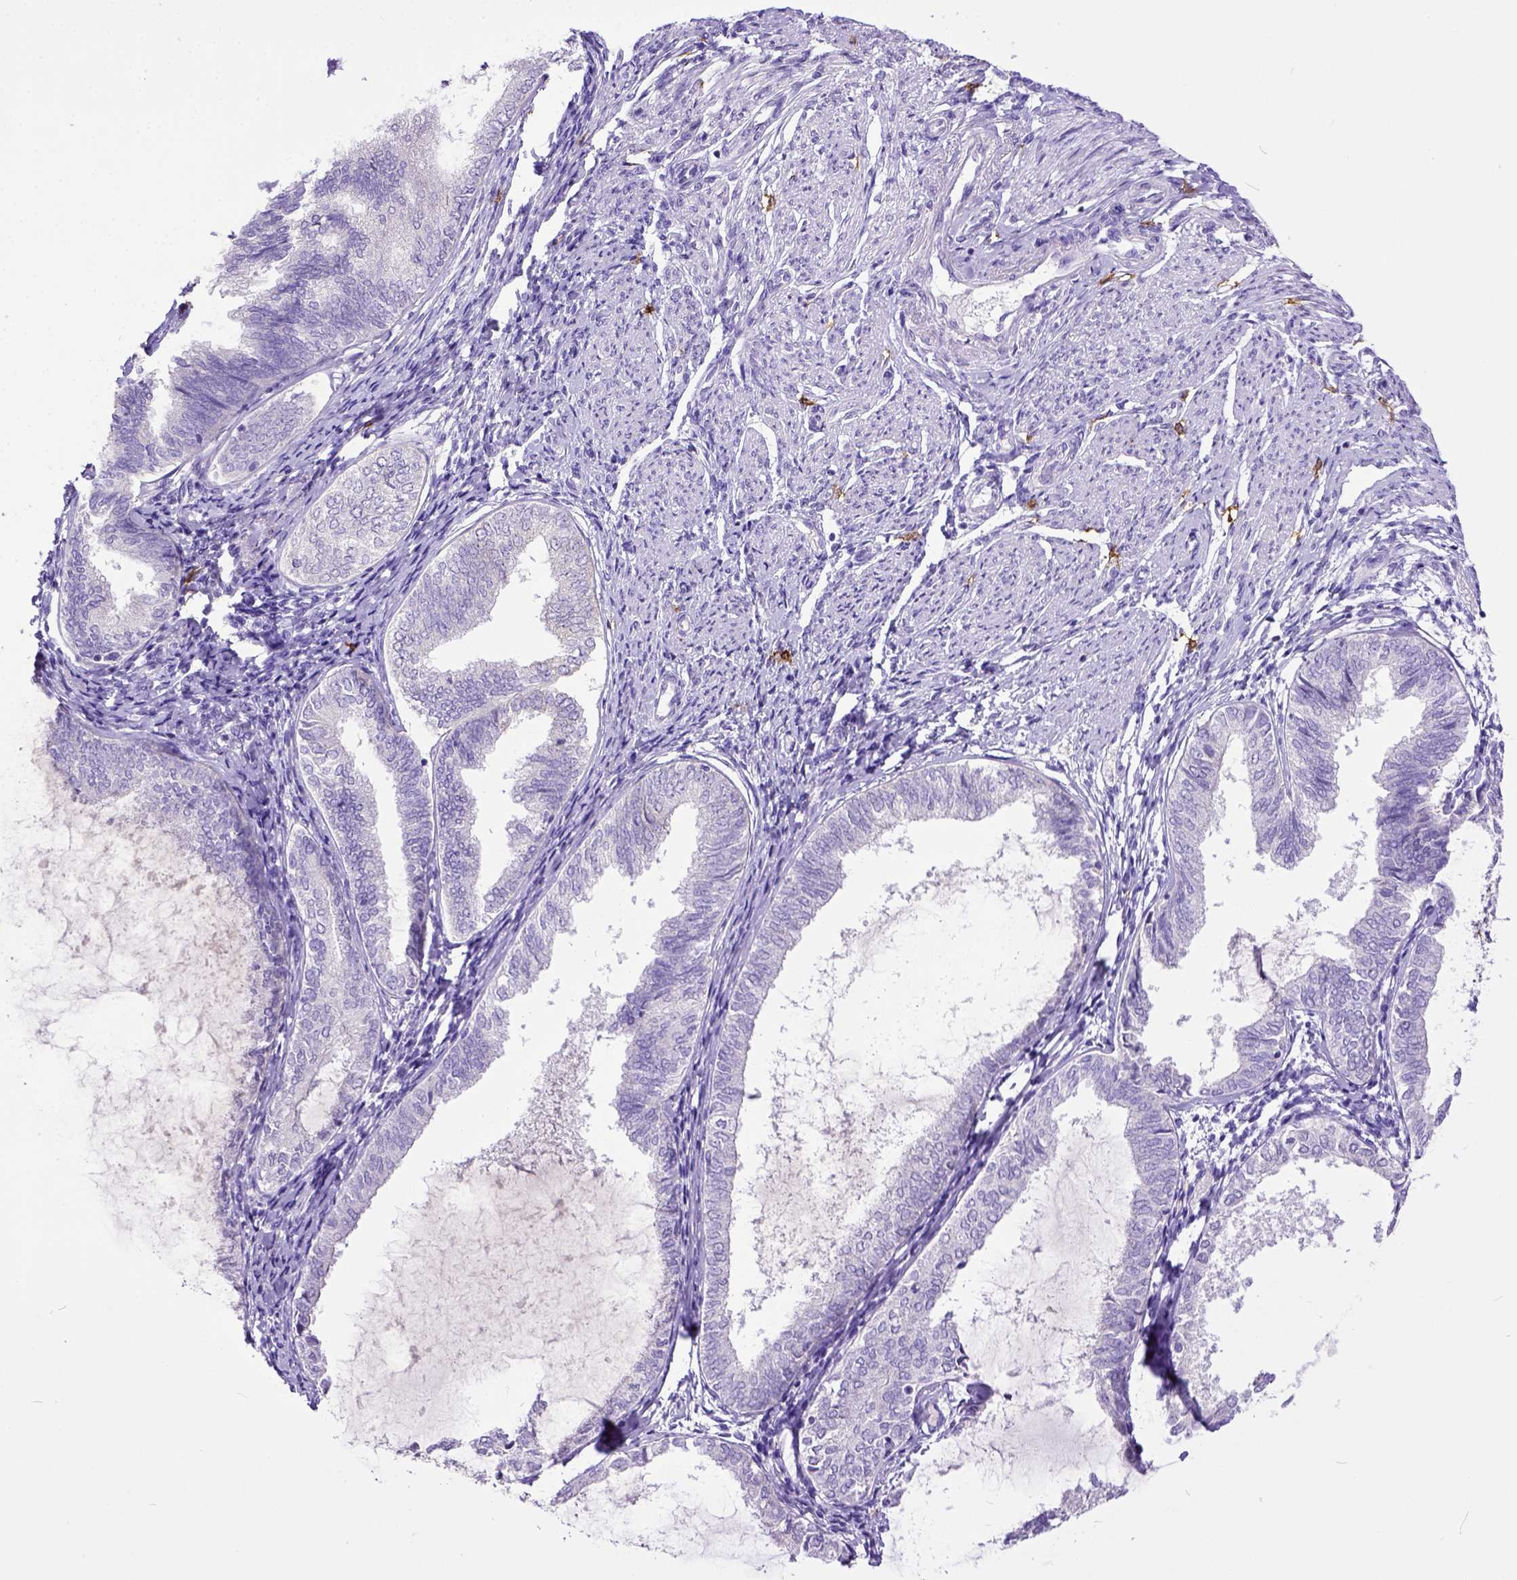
{"staining": {"intensity": "negative", "quantity": "none", "location": "none"}, "tissue": "endometrial cancer", "cell_type": "Tumor cells", "image_type": "cancer", "snomed": [{"axis": "morphology", "description": "Adenocarcinoma, NOS"}, {"axis": "topography", "description": "Endometrium"}], "caption": "The micrograph displays no significant staining in tumor cells of endometrial cancer (adenocarcinoma).", "gene": "KIT", "patient": {"sex": "female", "age": 68}}